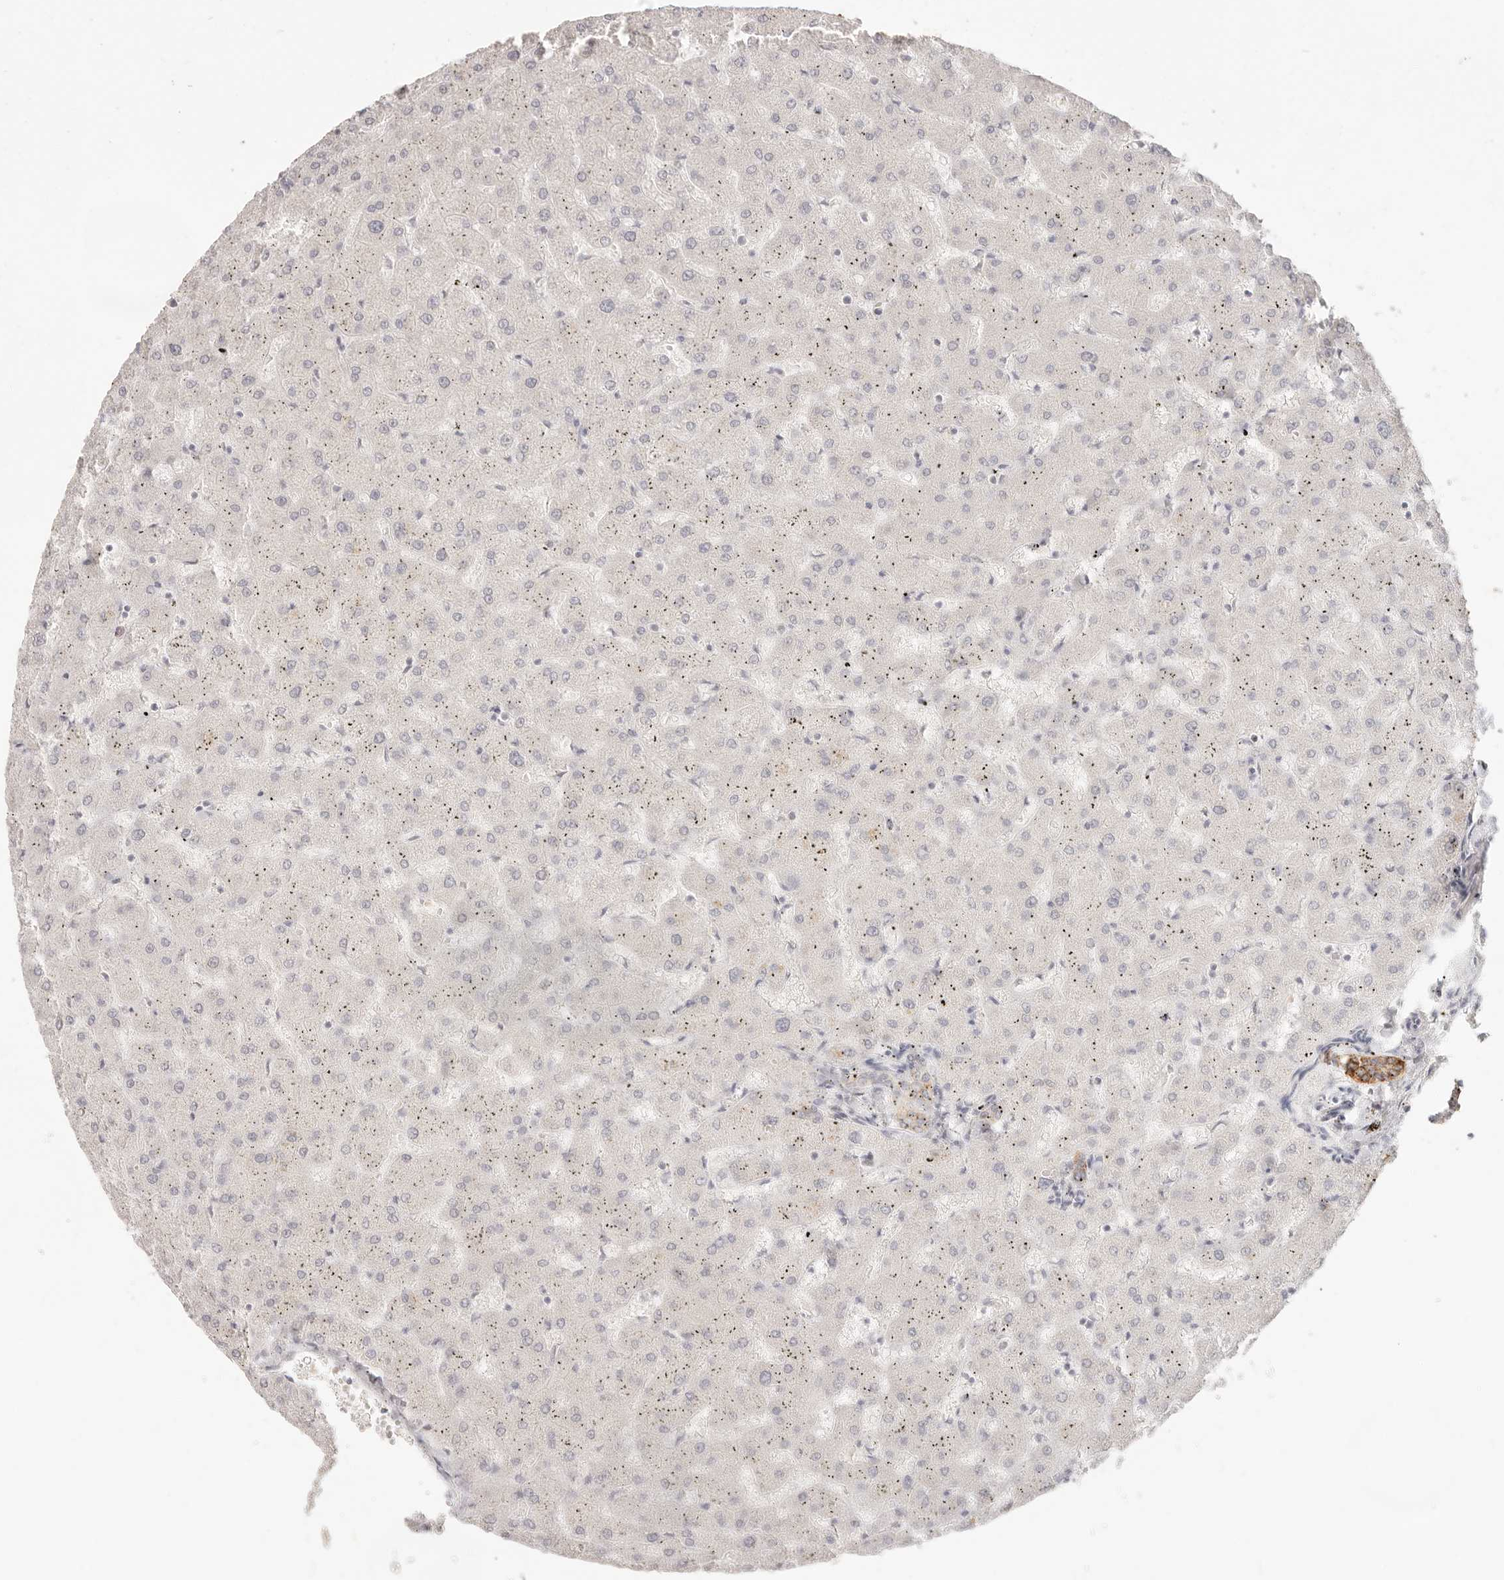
{"staining": {"intensity": "negative", "quantity": "none", "location": "none"}, "tissue": "liver", "cell_type": "Cholangiocytes", "image_type": "normal", "snomed": [{"axis": "morphology", "description": "Normal tissue, NOS"}, {"axis": "topography", "description": "Liver"}], "caption": "A micrograph of liver stained for a protein reveals no brown staining in cholangiocytes. (Immunohistochemistry (ihc), brightfield microscopy, high magnification).", "gene": "EPCAM", "patient": {"sex": "female", "age": 63}}